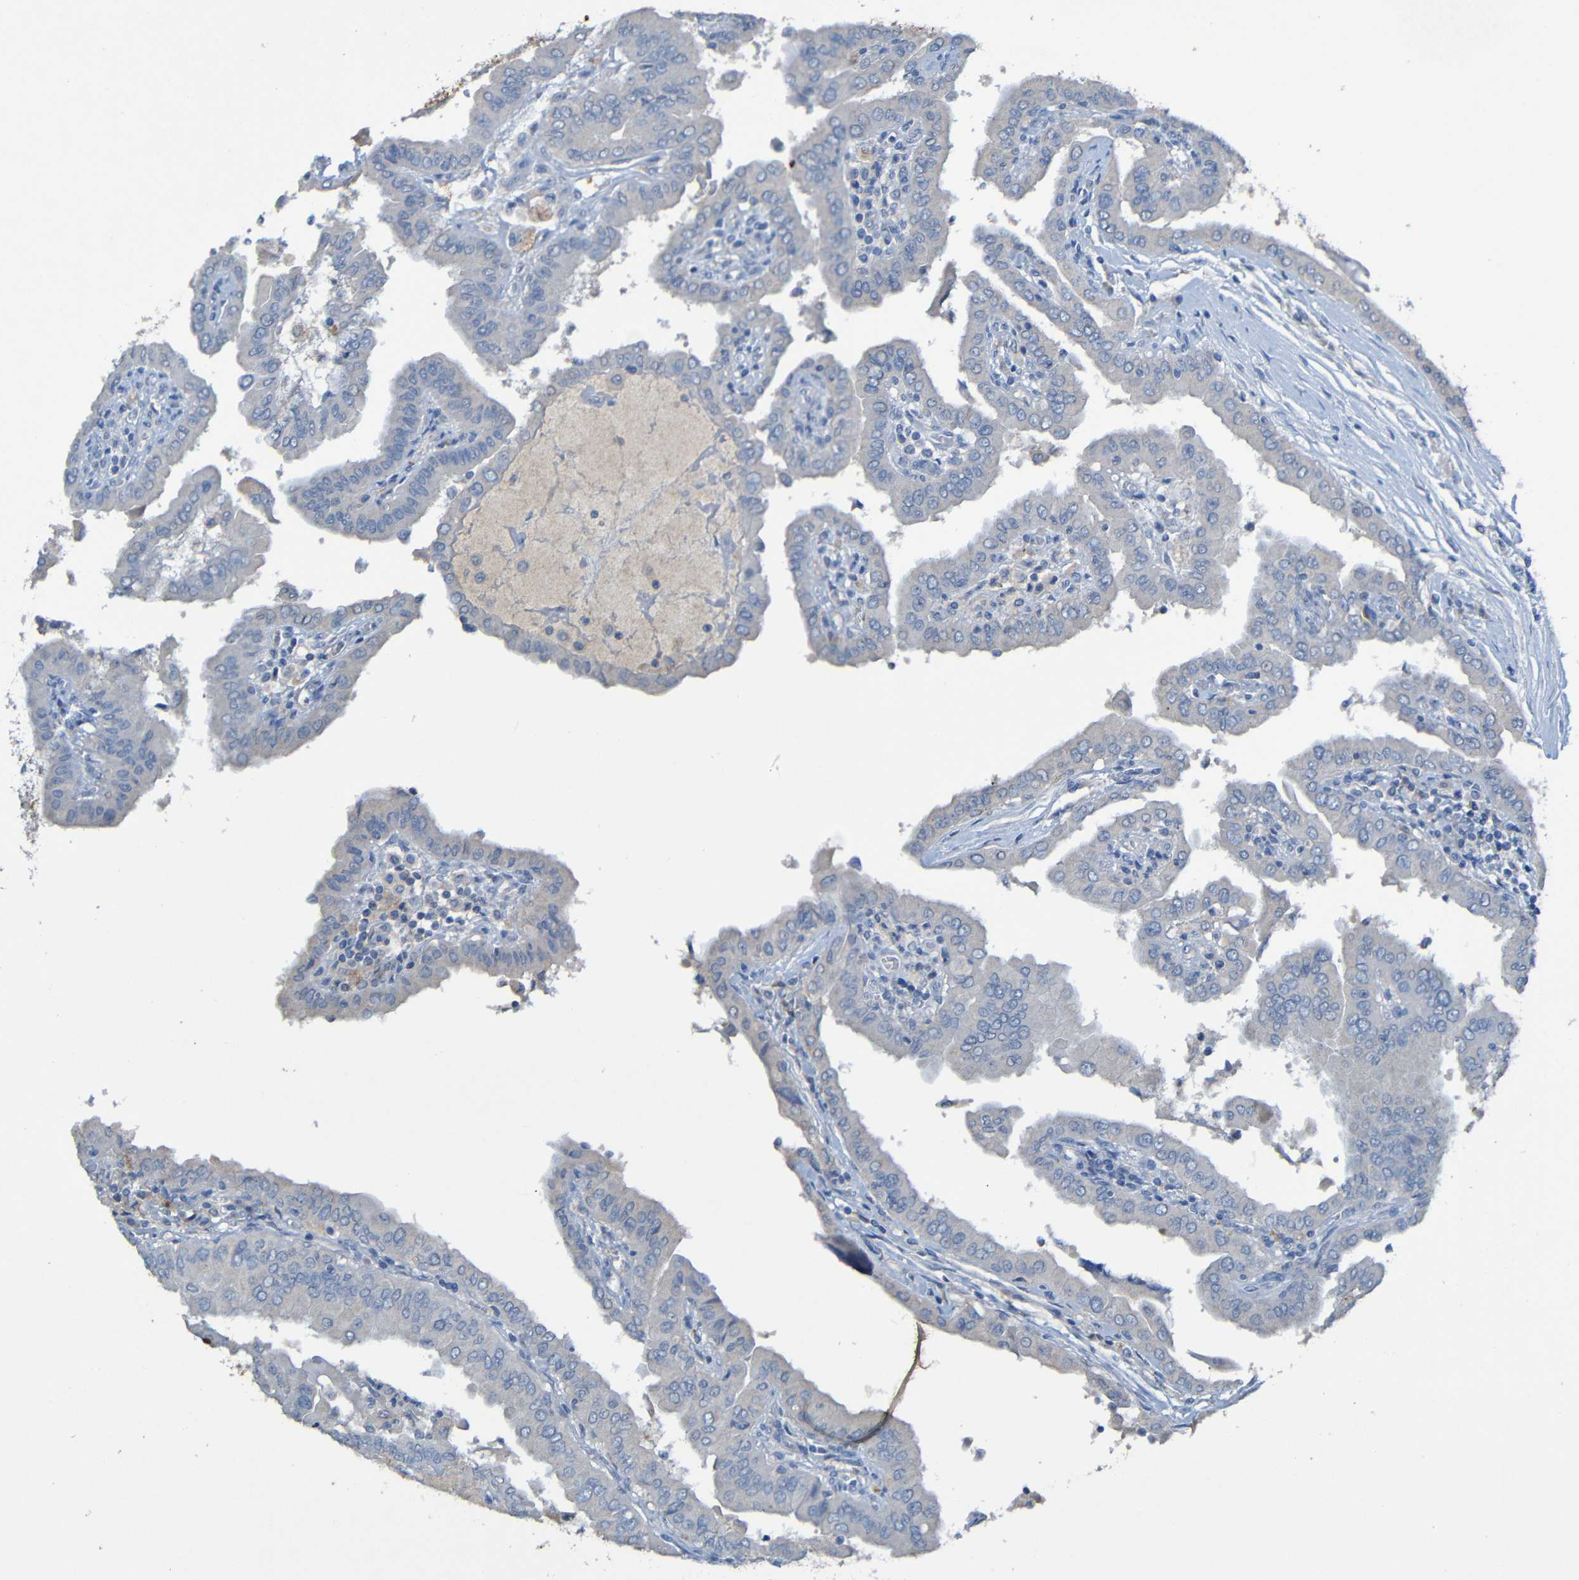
{"staining": {"intensity": "negative", "quantity": "none", "location": "none"}, "tissue": "thyroid cancer", "cell_type": "Tumor cells", "image_type": "cancer", "snomed": [{"axis": "morphology", "description": "Papillary adenocarcinoma, NOS"}, {"axis": "topography", "description": "Thyroid gland"}], "caption": "The histopathology image shows no significant positivity in tumor cells of thyroid cancer.", "gene": "LRRC70", "patient": {"sex": "male", "age": 33}}